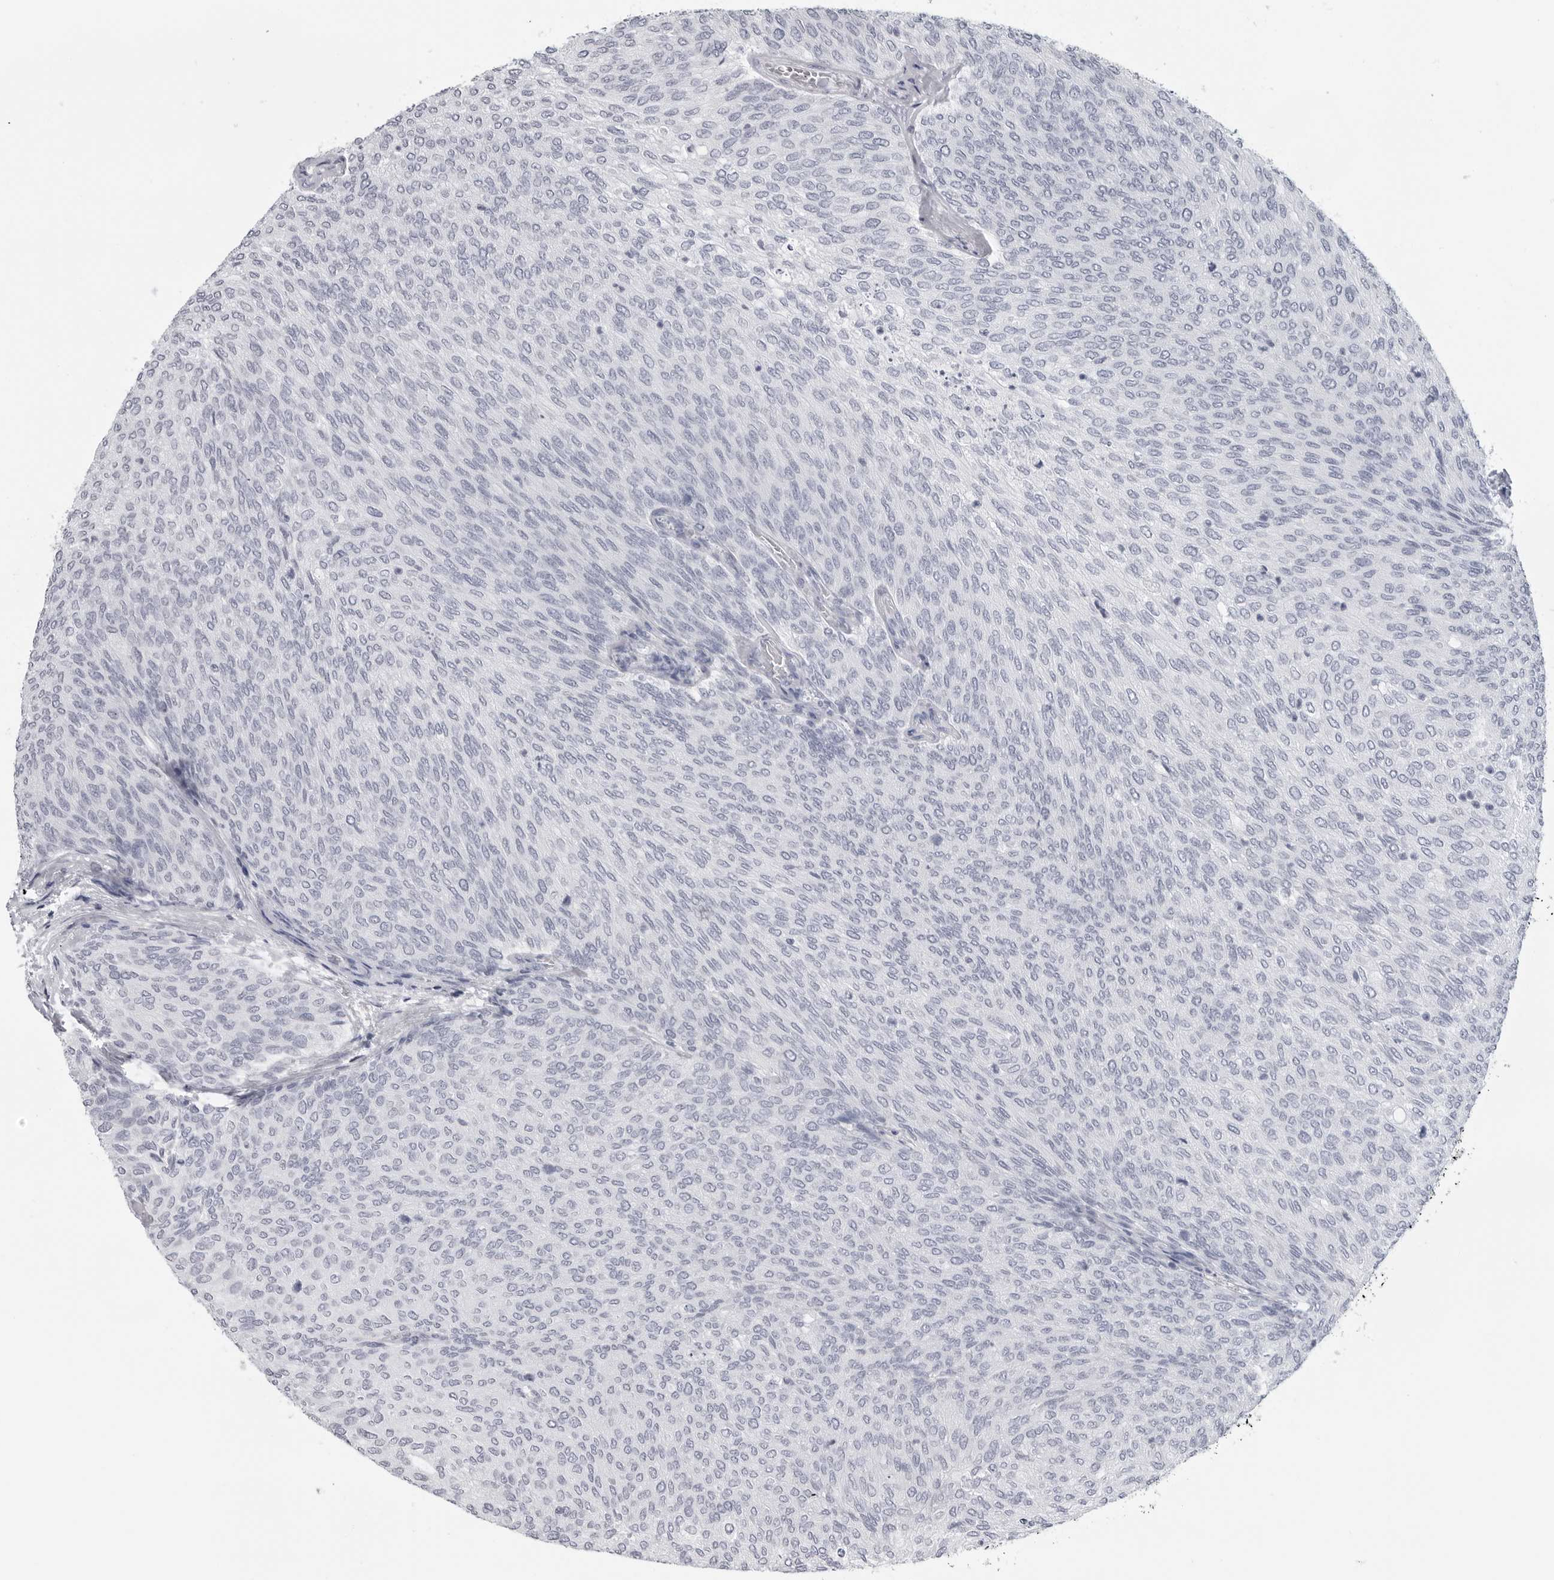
{"staining": {"intensity": "negative", "quantity": "none", "location": "none"}, "tissue": "urothelial cancer", "cell_type": "Tumor cells", "image_type": "cancer", "snomed": [{"axis": "morphology", "description": "Urothelial carcinoma, Low grade"}, {"axis": "topography", "description": "Urinary bladder"}], "caption": "Human urothelial carcinoma (low-grade) stained for a protein using immunohistochemistry (IHC) displays no positivity in tumor cells.", "gene": "PGA3", "patient": {"sex": "female", "age": 79}}